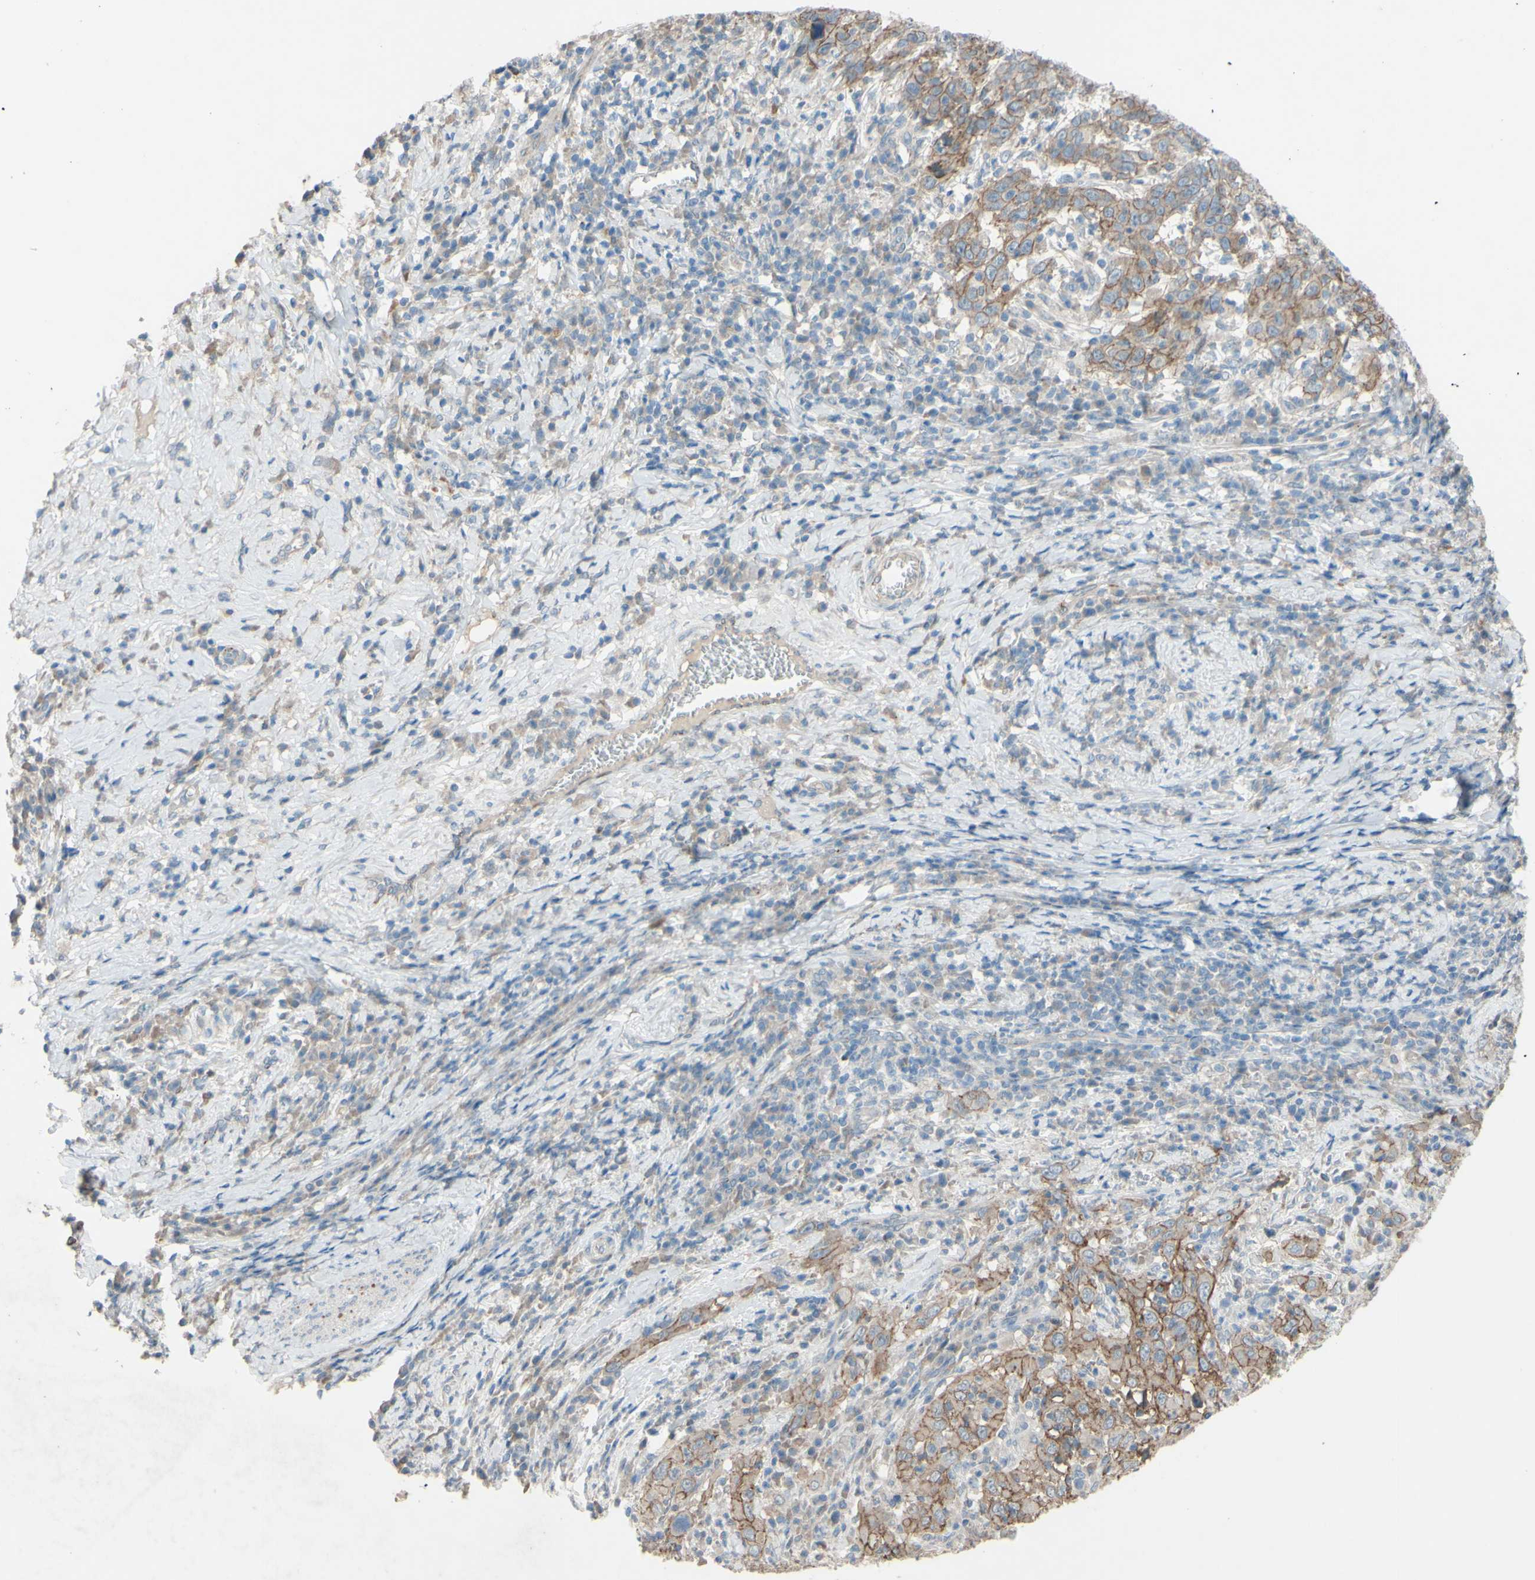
{"staining": {"intensity": "weak", "quantity": ">75%", "location": "cytoplasmic/membranous"}, "tissue": "cervical cancer", "cell_type": "Tumor cells", "image_type": "cancer", "snomed": [{"axis": "morphology", "description": "Squamous cell carcinoma, NOS"}, {"axis": "topography", "description": "Cervix"}], "caption": "Cervical squamous cell carcinoma tissue exhibits weak cytoplasmic/membranous expression in about >75% of tumor cells, visualized by immunohistochemistry.", "gene": "CDCP1", "patient": {"sex": "female", "age": 46}}